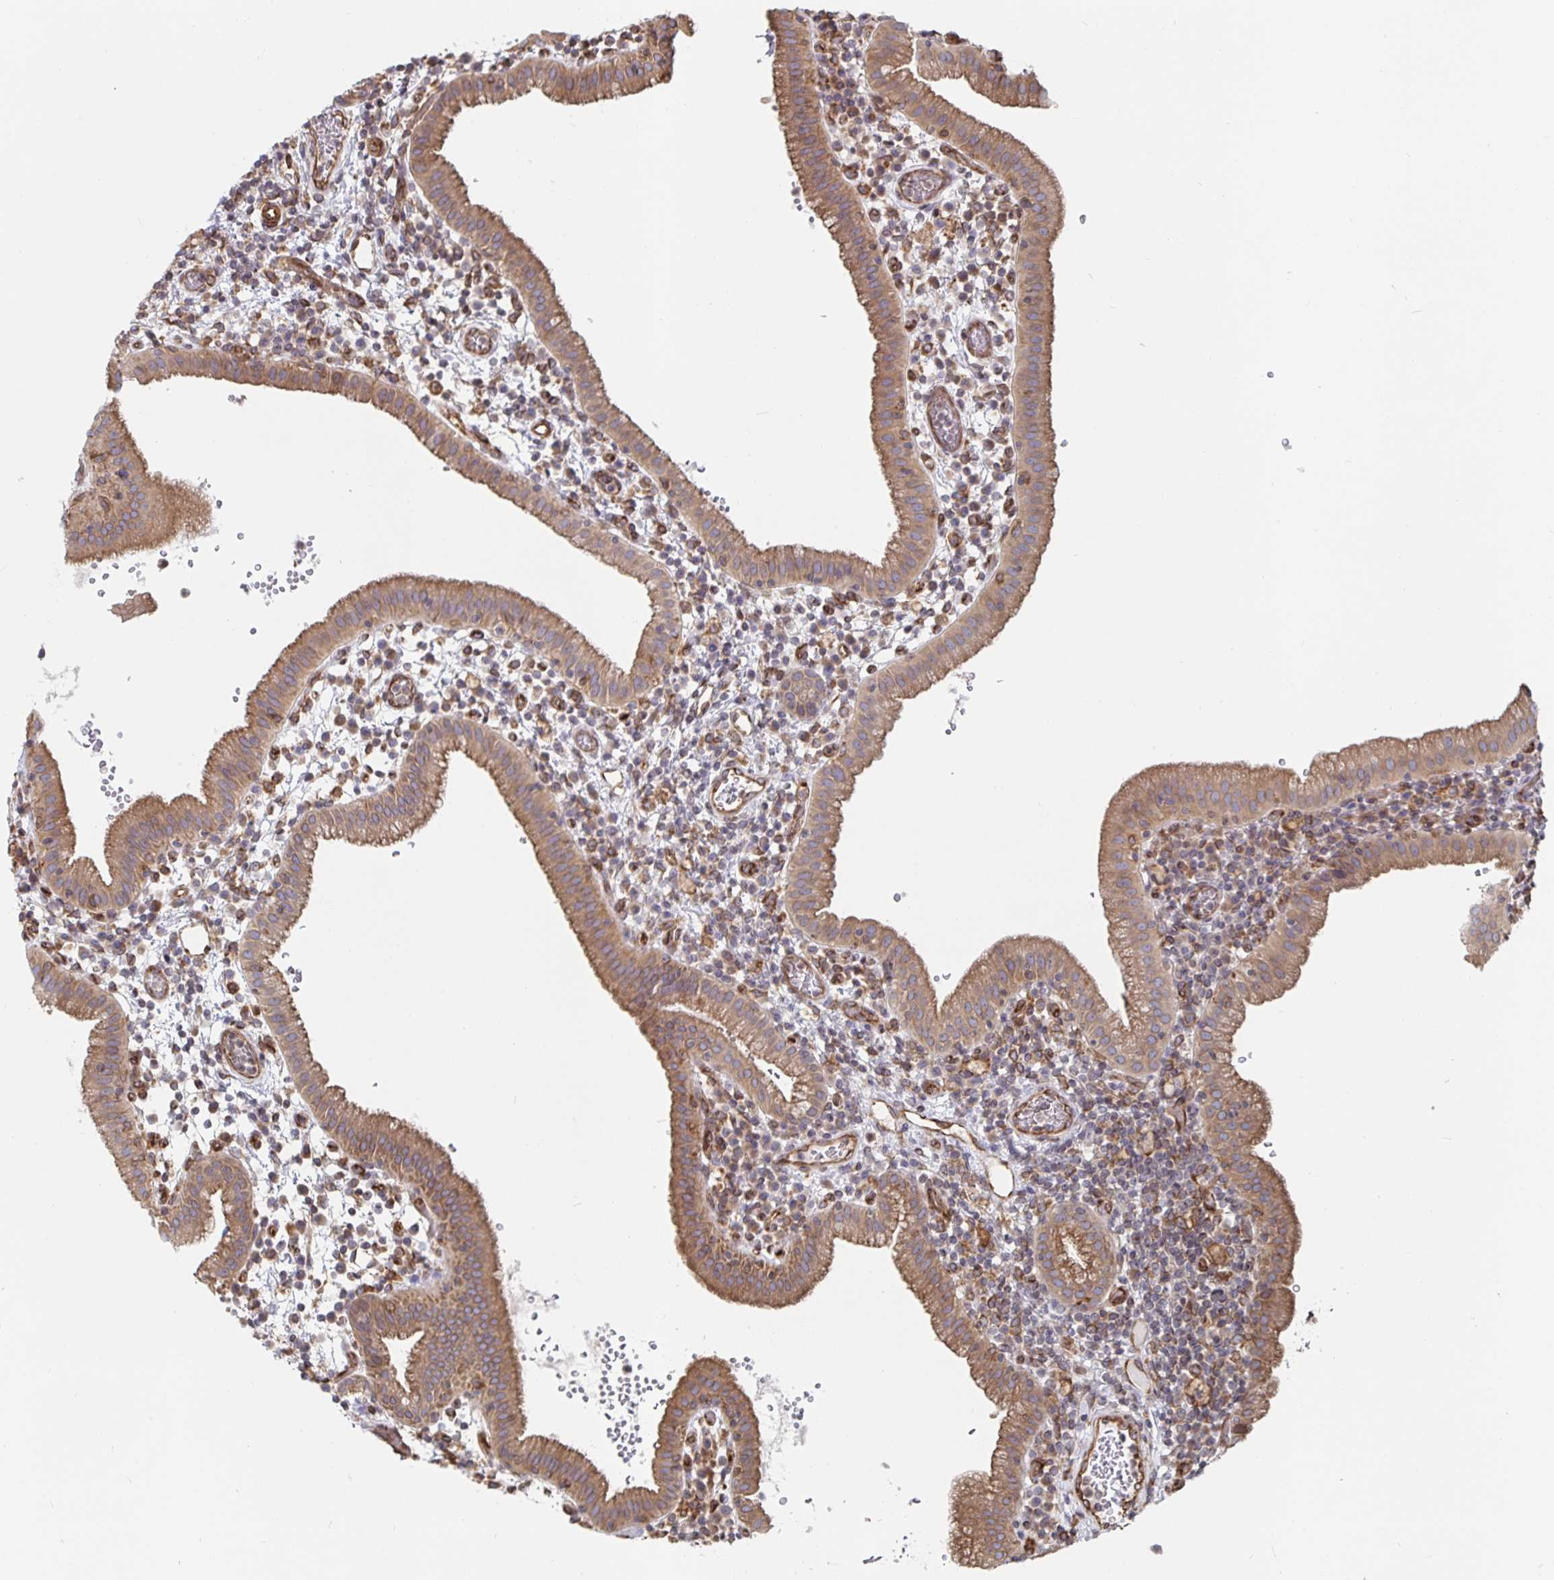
{"staining": {"intensity": "moderate", "quantity": ">75%", "location": "cytoplasmic/membranous"}, "tissue": "gallbladder", "cell_type": "Glandular cells", "image_type": "normal", "snomed": [{"axis": "morphology", "description": "Normal tissue, NOS"}, {"axis": "topography", "description": "Gallbladder"}], "caption": "Immunohistochemical staining of unremarkable gallbladder exhibits moderate cytoplasmic/membranous protein positivity in about >75% of glandular cells. Immunohistochemistry (ihc) stains the protein in brown and the nuclei are stained blue.", "gene": "BCAP29", "patient": {"sex": "male", "age": 26}}